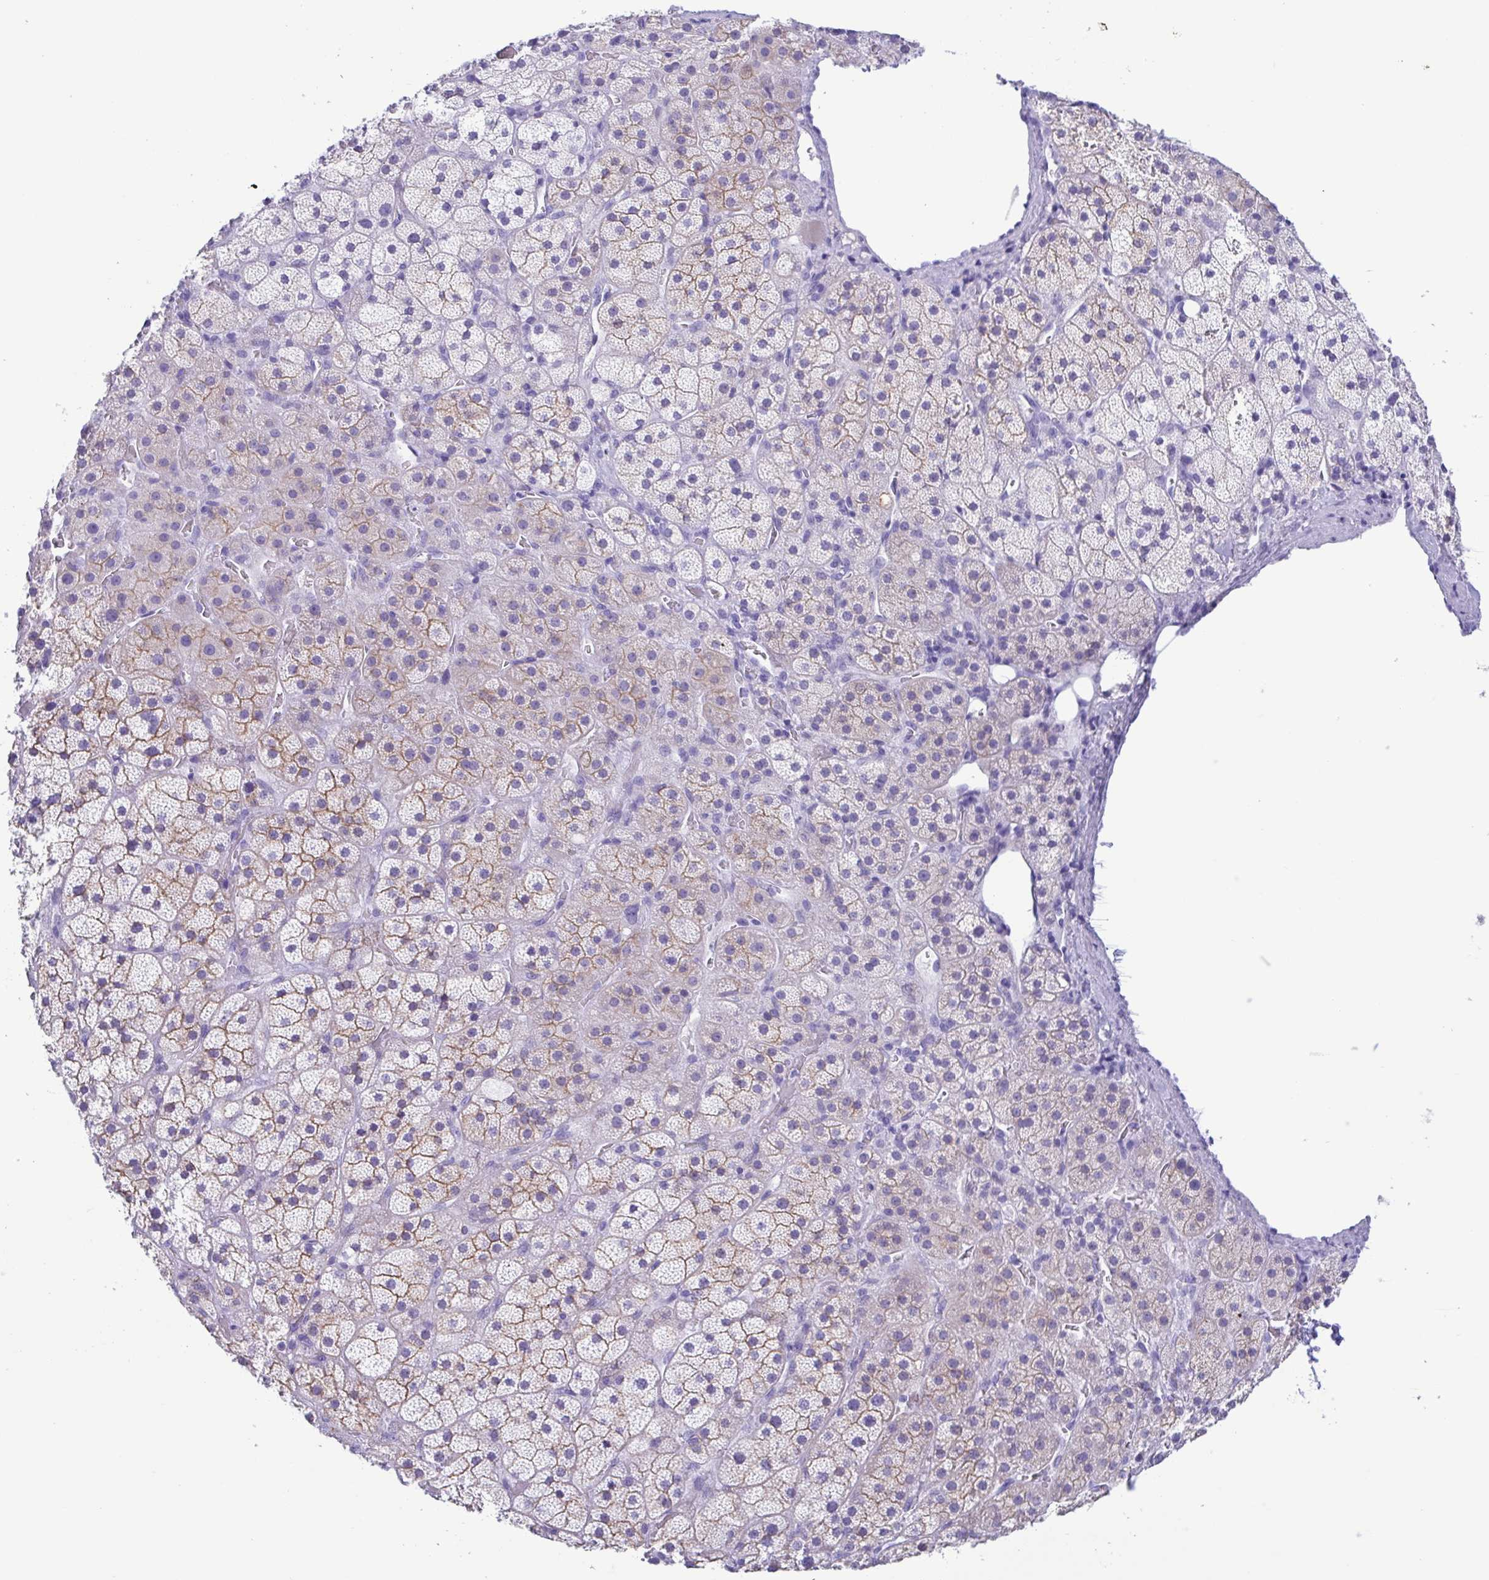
{"staining": {"intensity": "moderate", "quantity": "<25%", "location": "cytoplasmic/membranous"}, "tissue": "adrenal gland", "cell_type": "Glandular cells", "image_type": "normal", "snomed": [{"axis": "morphology", "description": "Normal tissue, NOS"}, {"axis": "topography", "description": "Adrenal gland"}], "caption": "Immunohistochemistry image of benign adrenal gland stained for a protein (brown), which demonstrates low levels of moderate cytoplasmic/membranous staining in about <25% of glandular cells.", "gene": "TSPY10", "patient": {"sex": "male", "age": 57}}